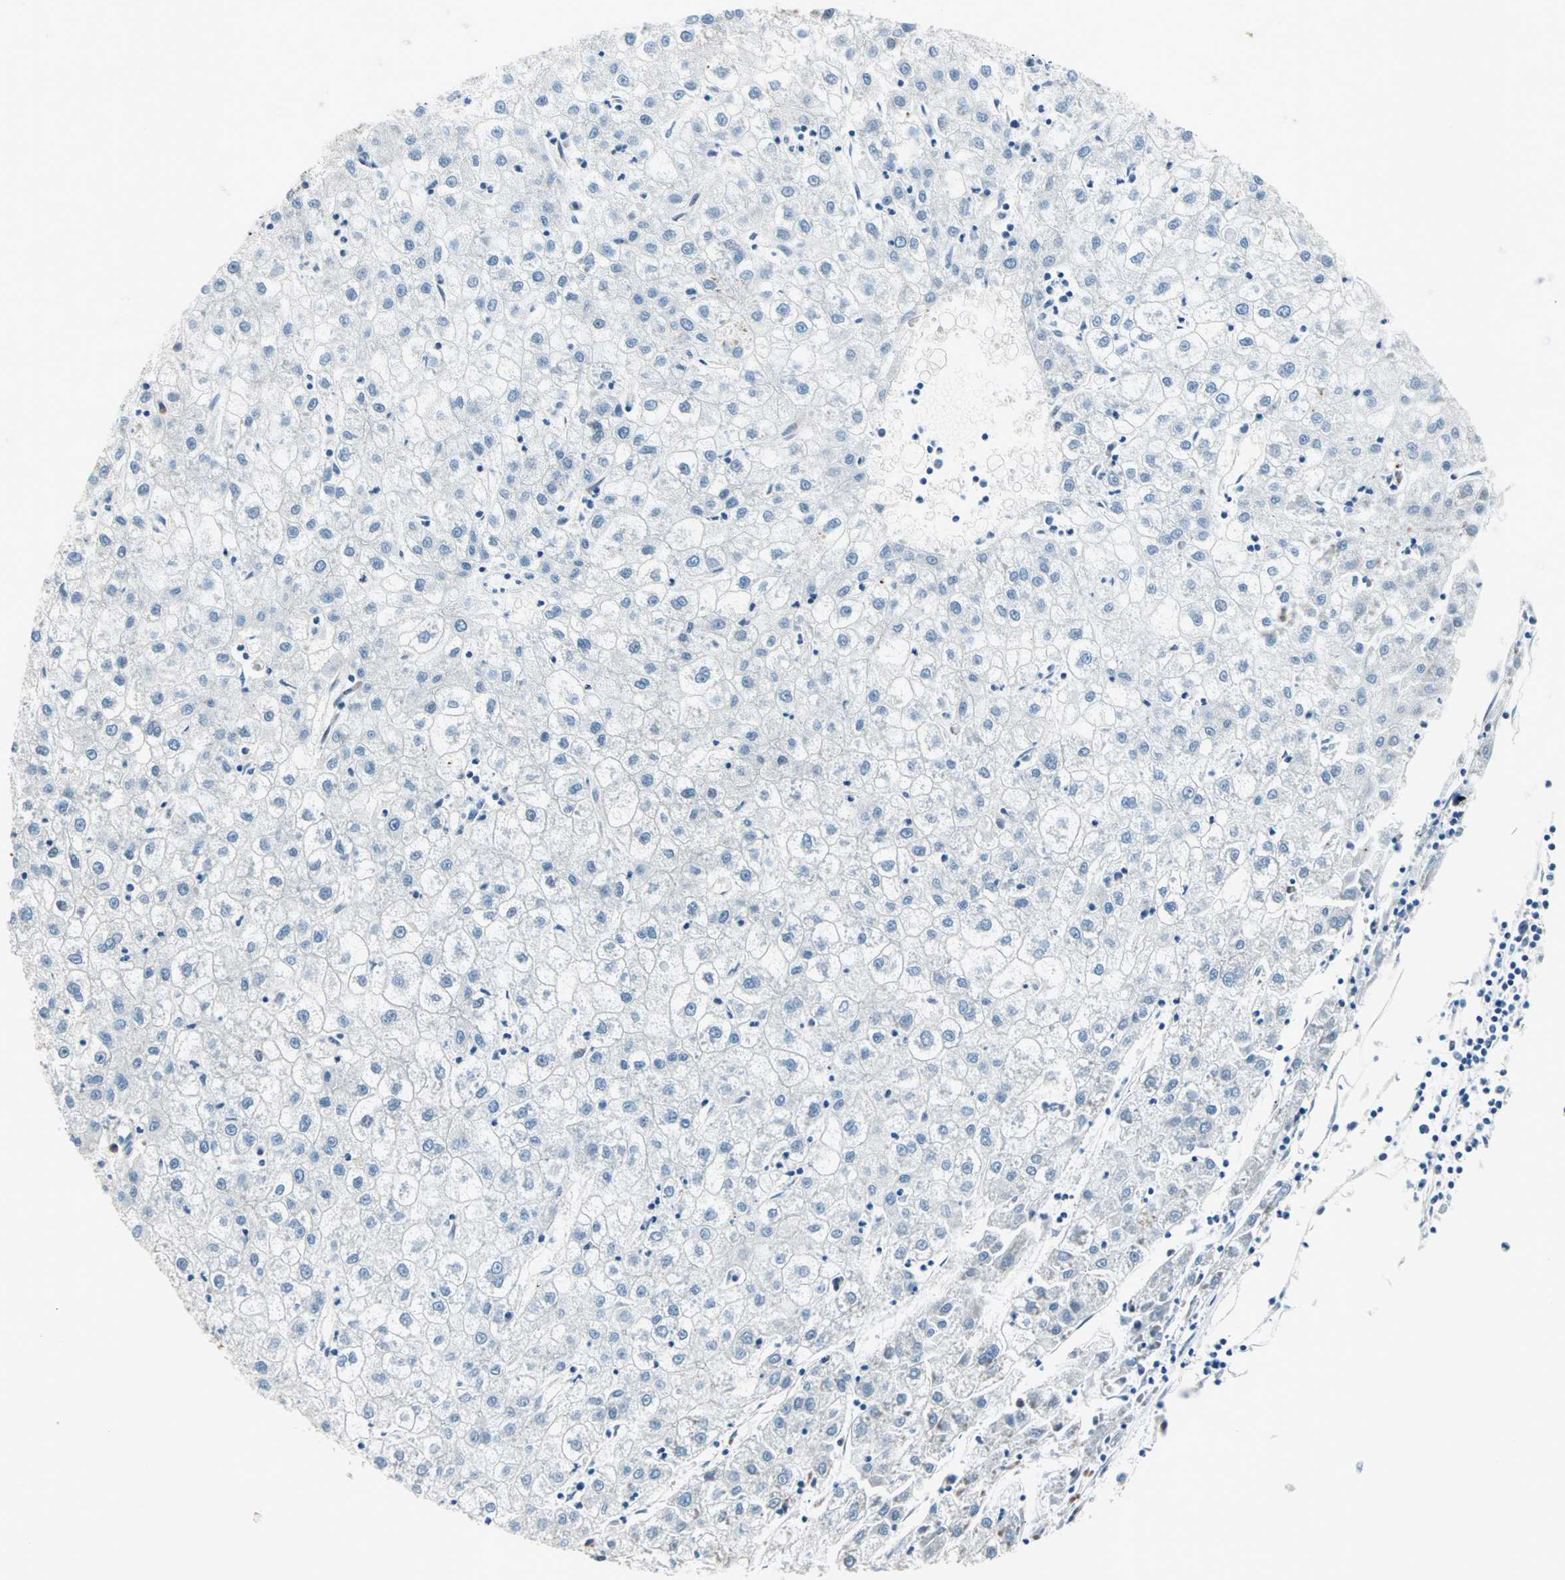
{"staining": {"intensity": "negative", "quantity": "none", "location": "none"}, "tissue": "liver cancer", "cell_type": "Tumor cells", "image_type": "cancer", "snomed": [{"axis": "morphology", "description": "Carcinoma, Hepatocellular, NOS"}, {"axis": "topography", "description": "Liver"}], "caption": "High power microscopy photomicrograph of an immunohistochemistry (IHC) histopathology image of hepatocellular carcinoma (liver), revealing no significant staining in tumor cells.", "gene": "WWTR1", "patient": {"sex": "male", "age": 72}}